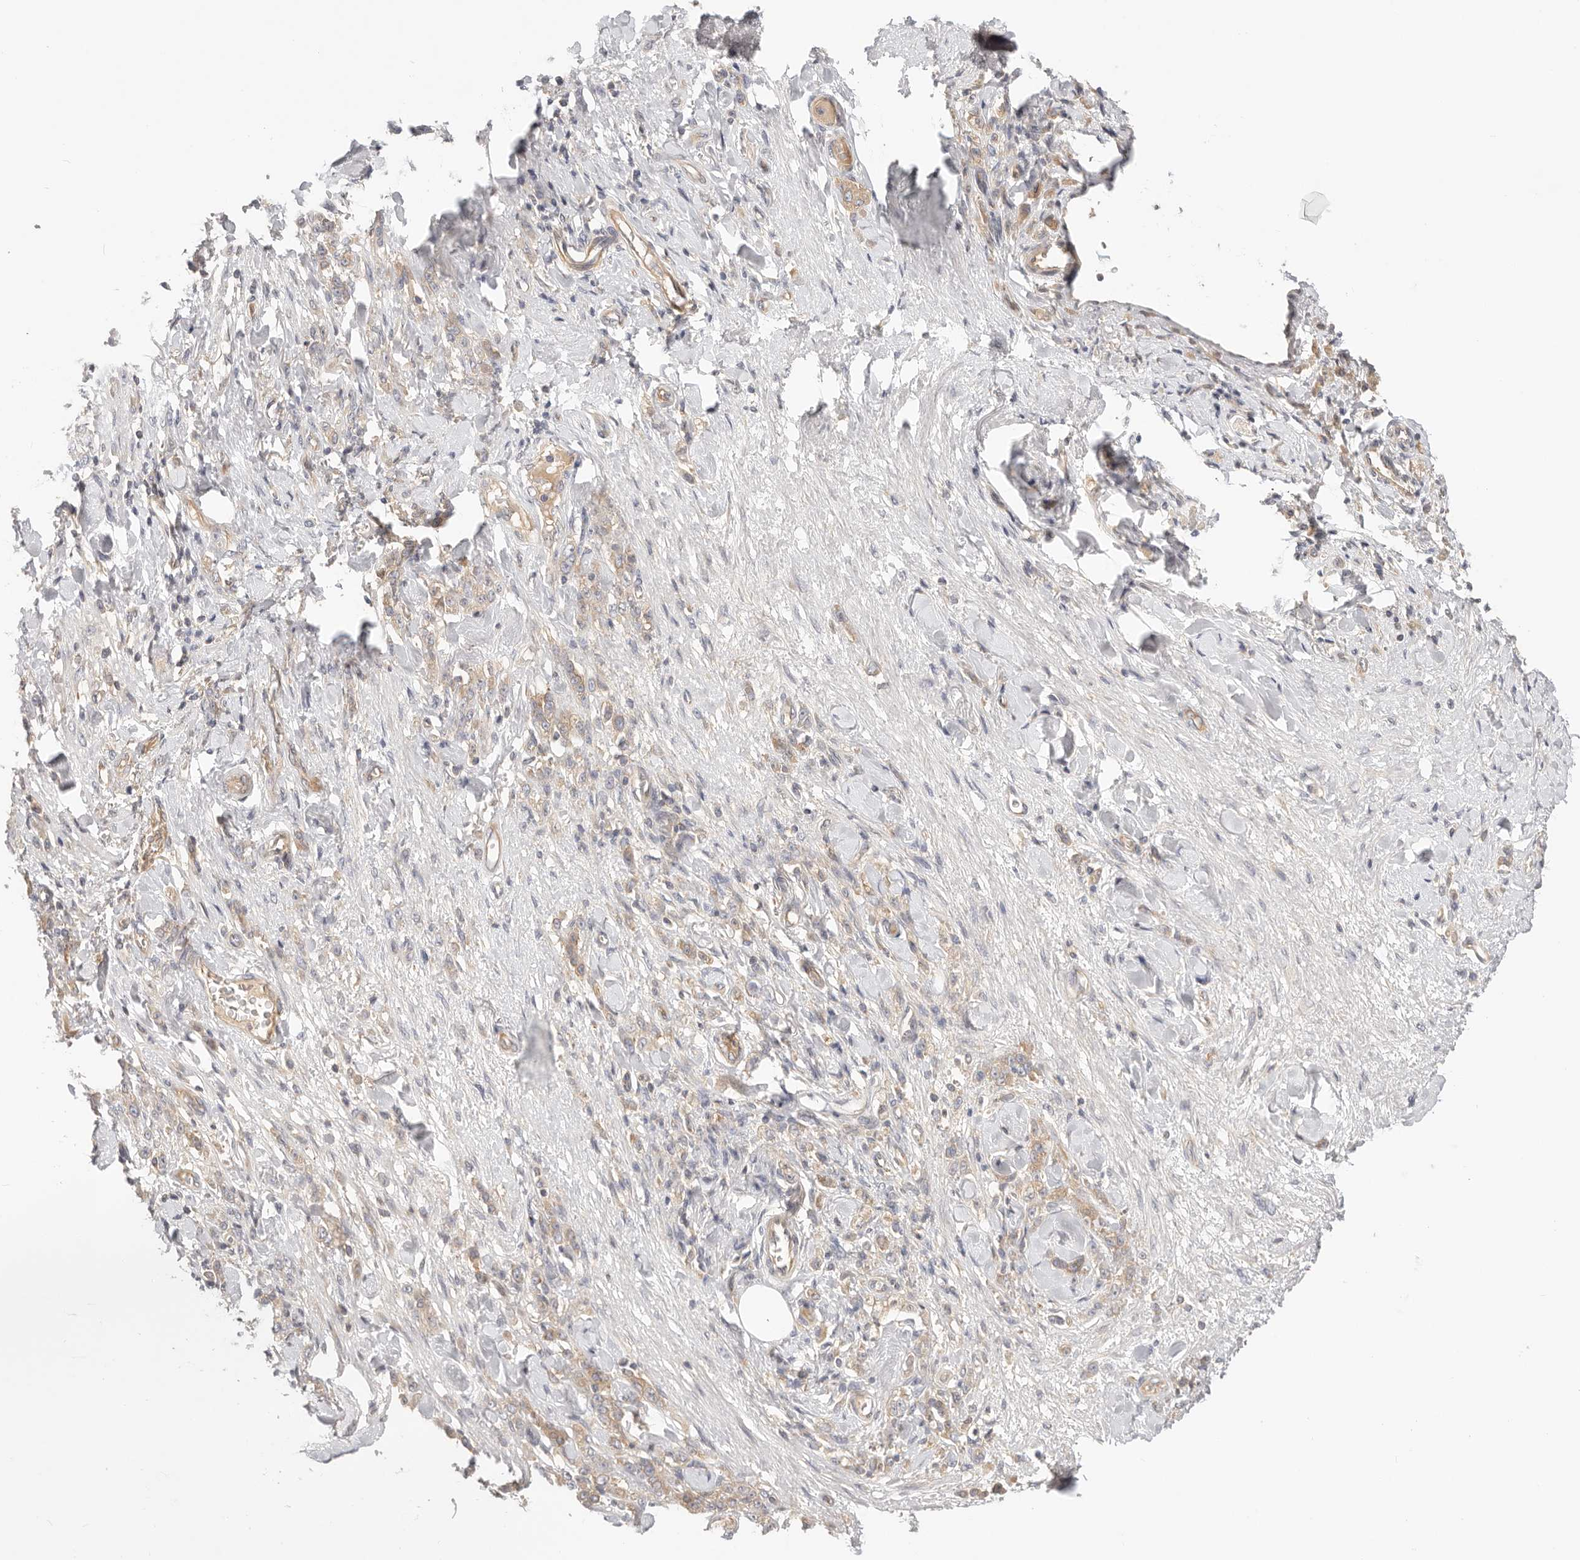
{"staining": {"intensity": "weak", "quantity": ">75%", "location": "cytoplasmic/membranous"}, "tissue": "stomach cancer", "cell_type": "Tumor cells", "image_type": "cancer", "snomed": [{"axis": "morphology", "description": "Normal tissue, NOS"}, {"axis": "morphology", "description": "Adenocarcinoma, NOS"}, {"axis": "topography", "description": "Stomach"}], "caption": "Brown immunohistochemical staining in stomach adenocarcinoma shows weak cytoplasmic/membranous expression in about >75% of tumor cells.", "gene": "KCMF1", "patient": {"sex": "male", "age": 82}}